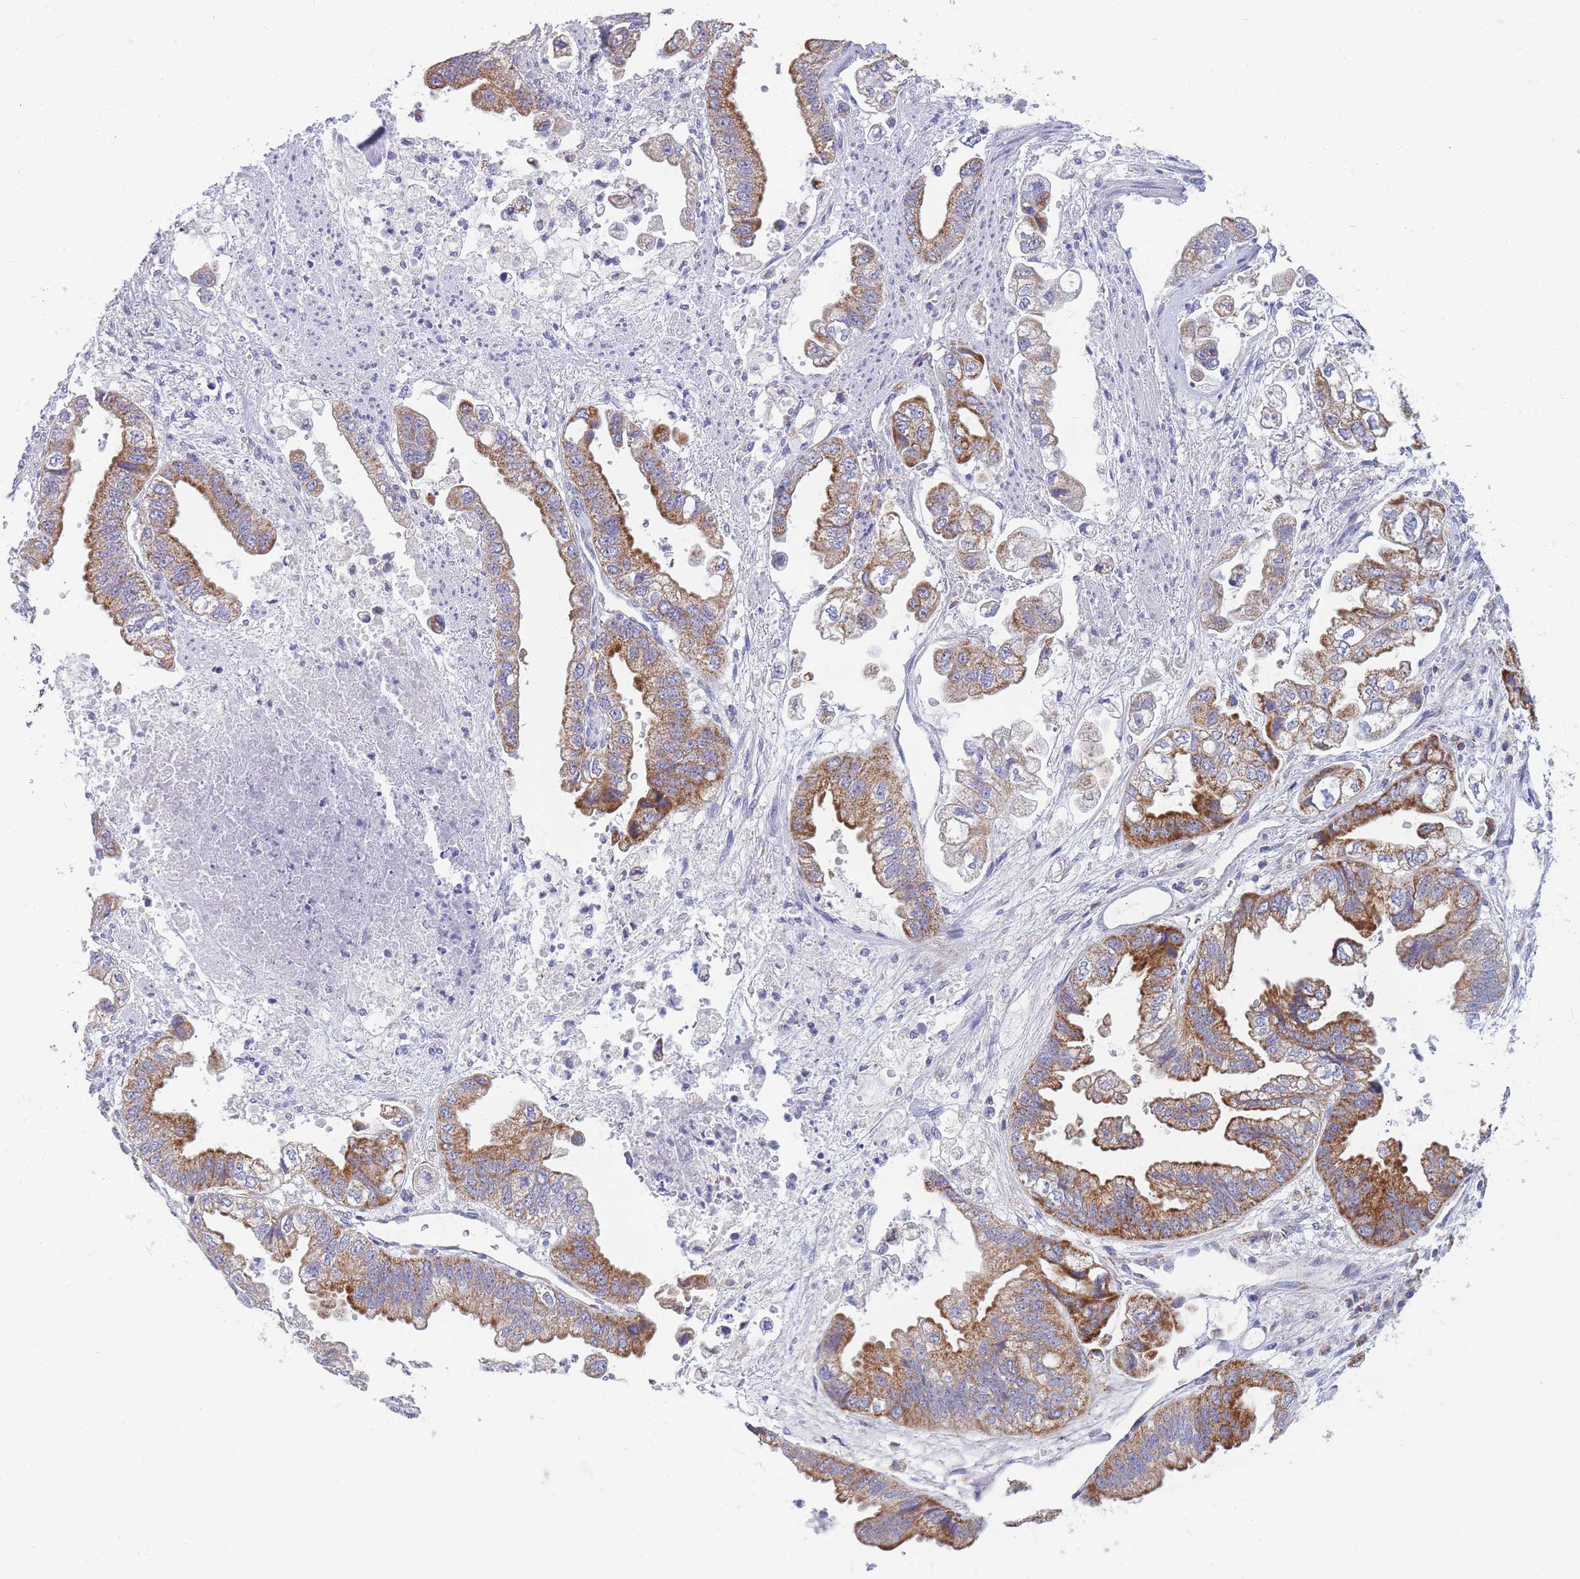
{"staining": {"intensity": "moderate", "quantity": "25%-75%", "location": "cytoplasmic/membranous"}, "tissue": "stomach cancer", "cell_type": "Tumor cells", "image_type": "cancer", "snomed": [{"axis": "morphology", "description": "Adenocarcinoma, NOS"}, {"axis": "topography", "description": "Stomach"}], "caption": "Adenocarcinoma (stomach) was stained to show a protein in brown. There is medium levels of moderate cytoplasmic/membranous positivity in approximately 25%-75% of tumor cells. The staining is performed using DAB (3,3'-diaminobenzidine) brown chromogen to label protein expression. The nuclei are counter-stained blue using hematoxylin.", "gene": "MRPS11", "patient": {"sex": "male", "age": 62}}